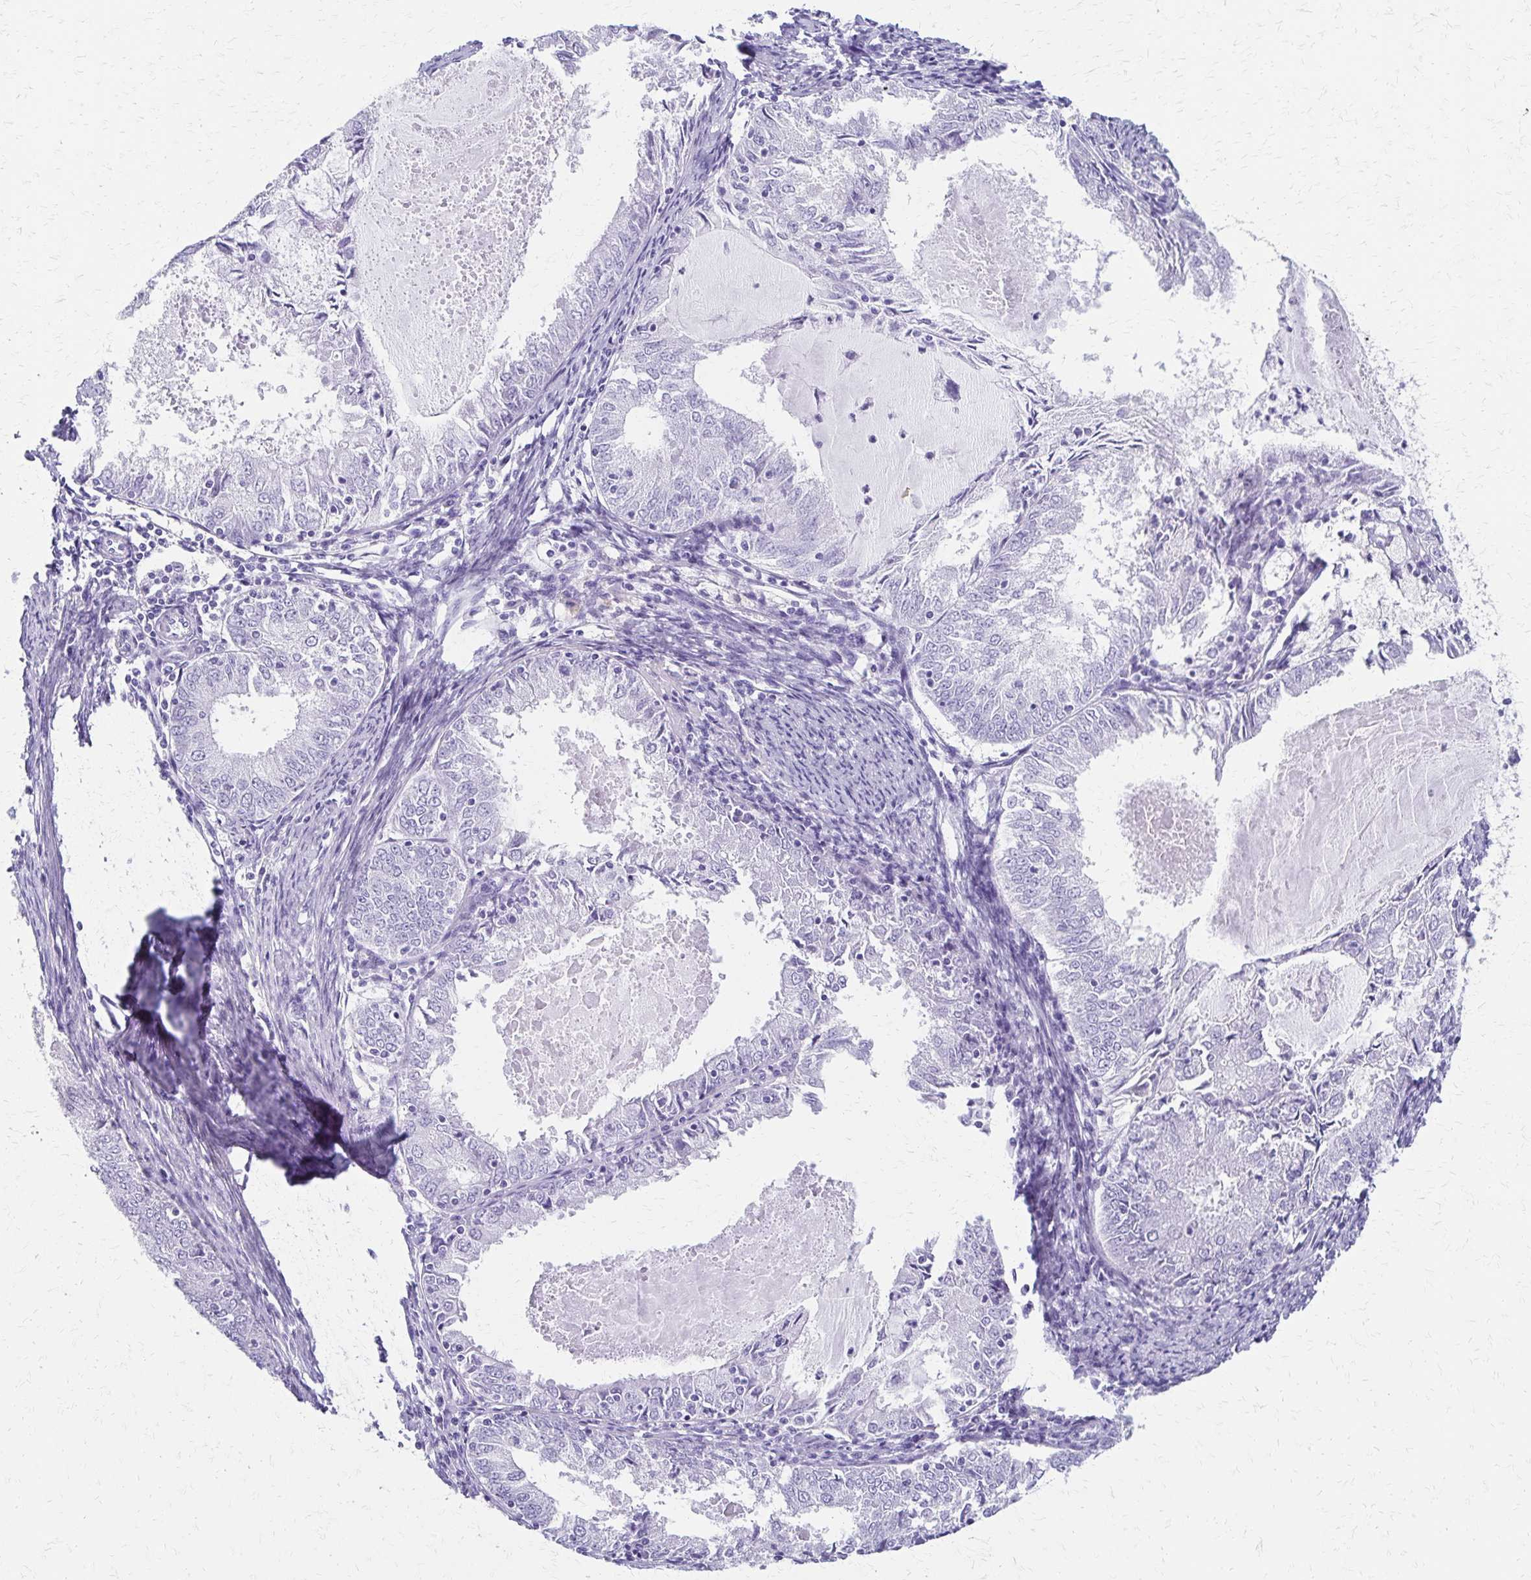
{"staining": {"intensity": "negative", "quantity": "none", "location": "none"}, "tissue": "endometrial cancer", "cell_type": "Tumor cells", "image_type": "cancer", "snomed": [{"axis": "morphology", "description": "Adenocarcinoma, NOS"}, {"axis": "topography", "description": "Endometrium"}], "caption": "There is no significant staining in tumor cells of adenocarcinoma (endometrial). Nuclei are stained in blue.", "gene": "ZSCAN5B", "patient": {"sex": "female", "age": 57}}